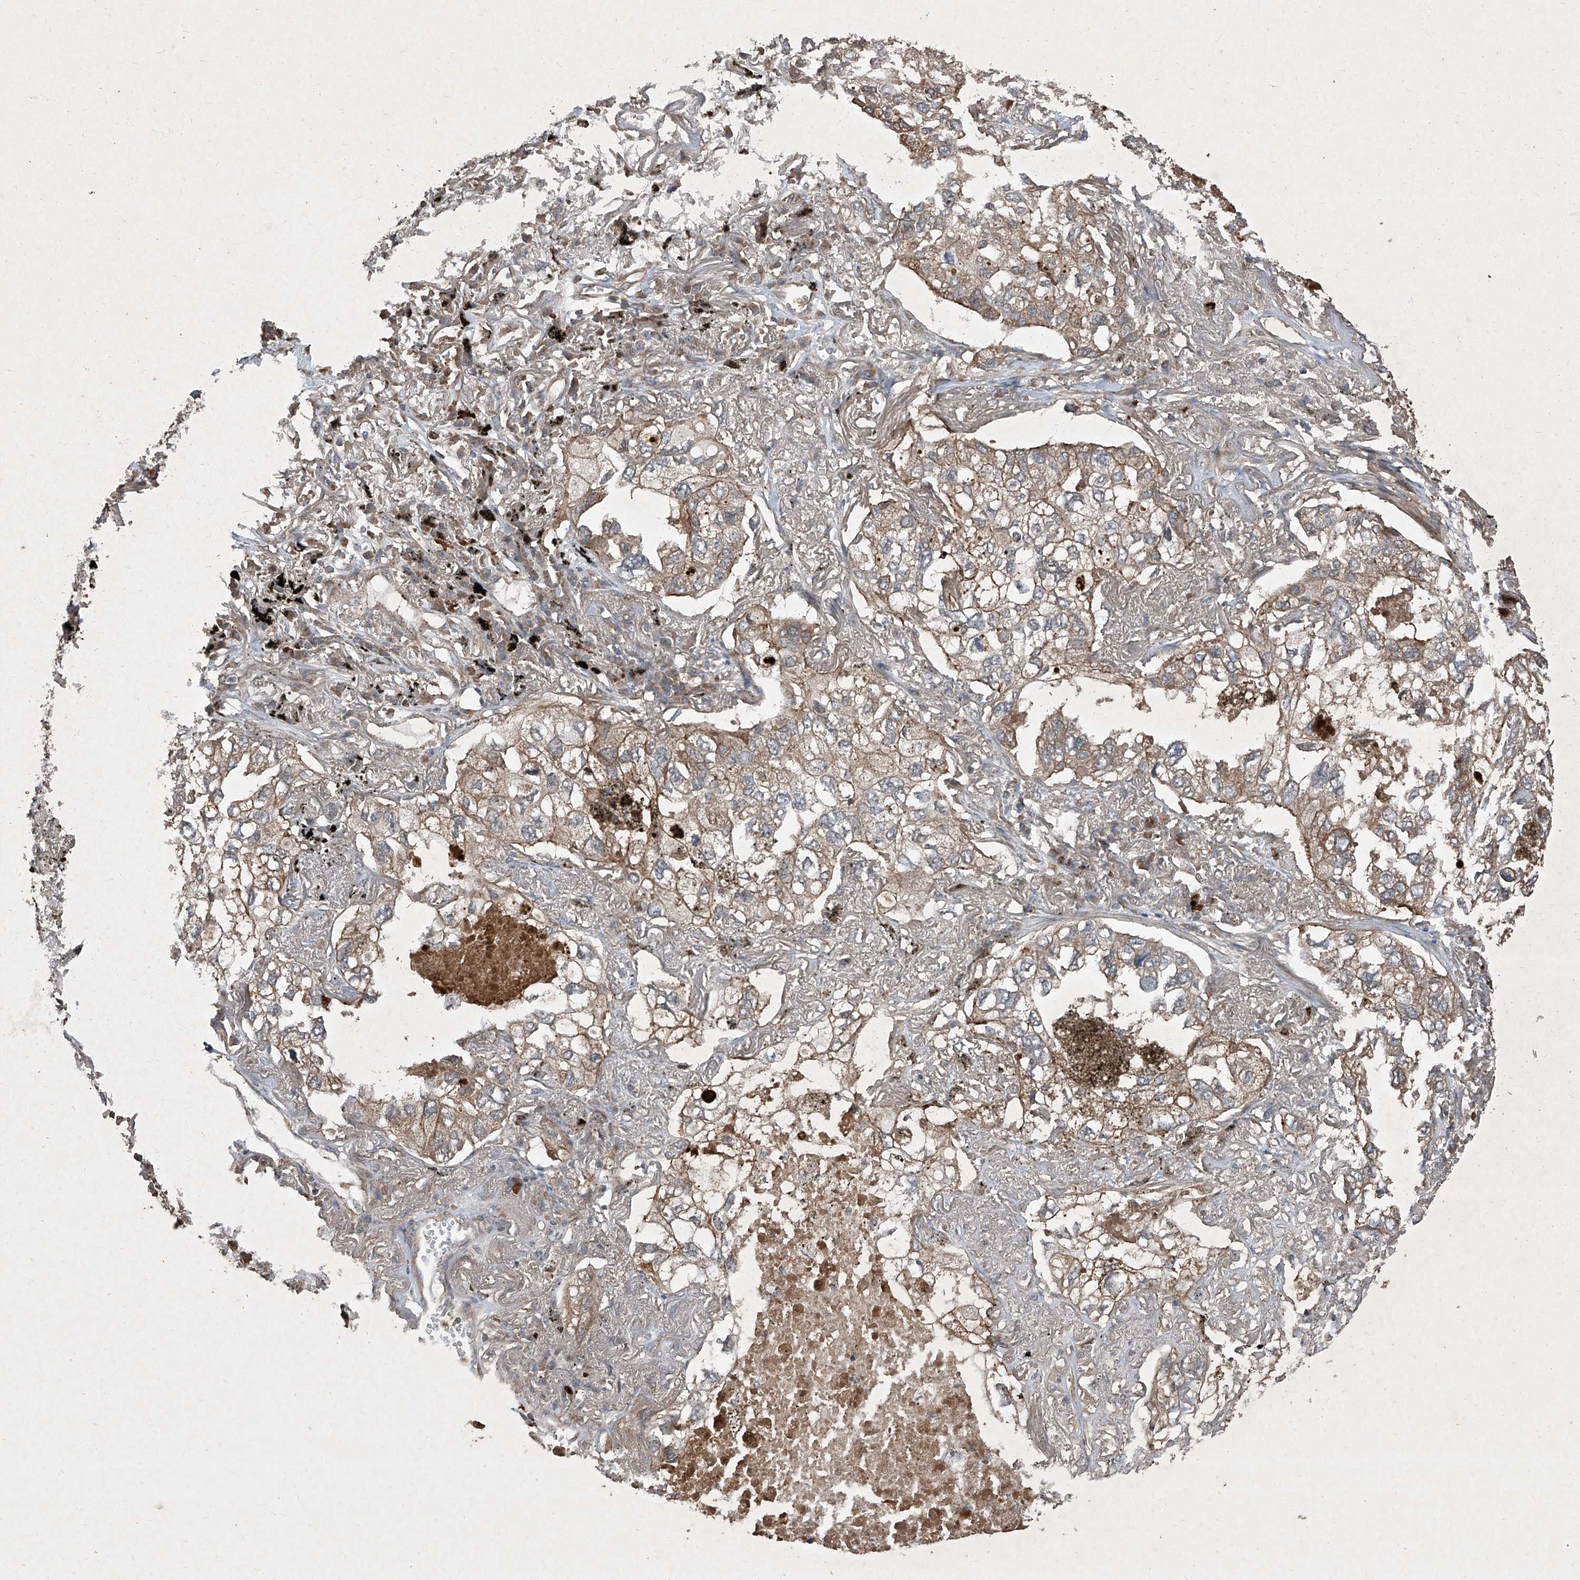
{"staining": {"intensity": "moderate", "quantity": ">75%", "location": "cytoplasmic/membranous"}, "tissue": "lung cancer", "cell_type": "Tumor cells", "image_type": "cancer", "snomed": [{"axis": "morphology", "description": "Adenocarcinoma, NOS"}, {"axis": "topography", "description": "Lung"}], "caption": "A micrograph showing moderate cytoplasmic/membranous positivity in about >75% of tumor cells in lung cancer, as visualized by brown immunohistochemical staining.", "gene": "CCN1", "patient": {"sex": "male", "age": 65}}